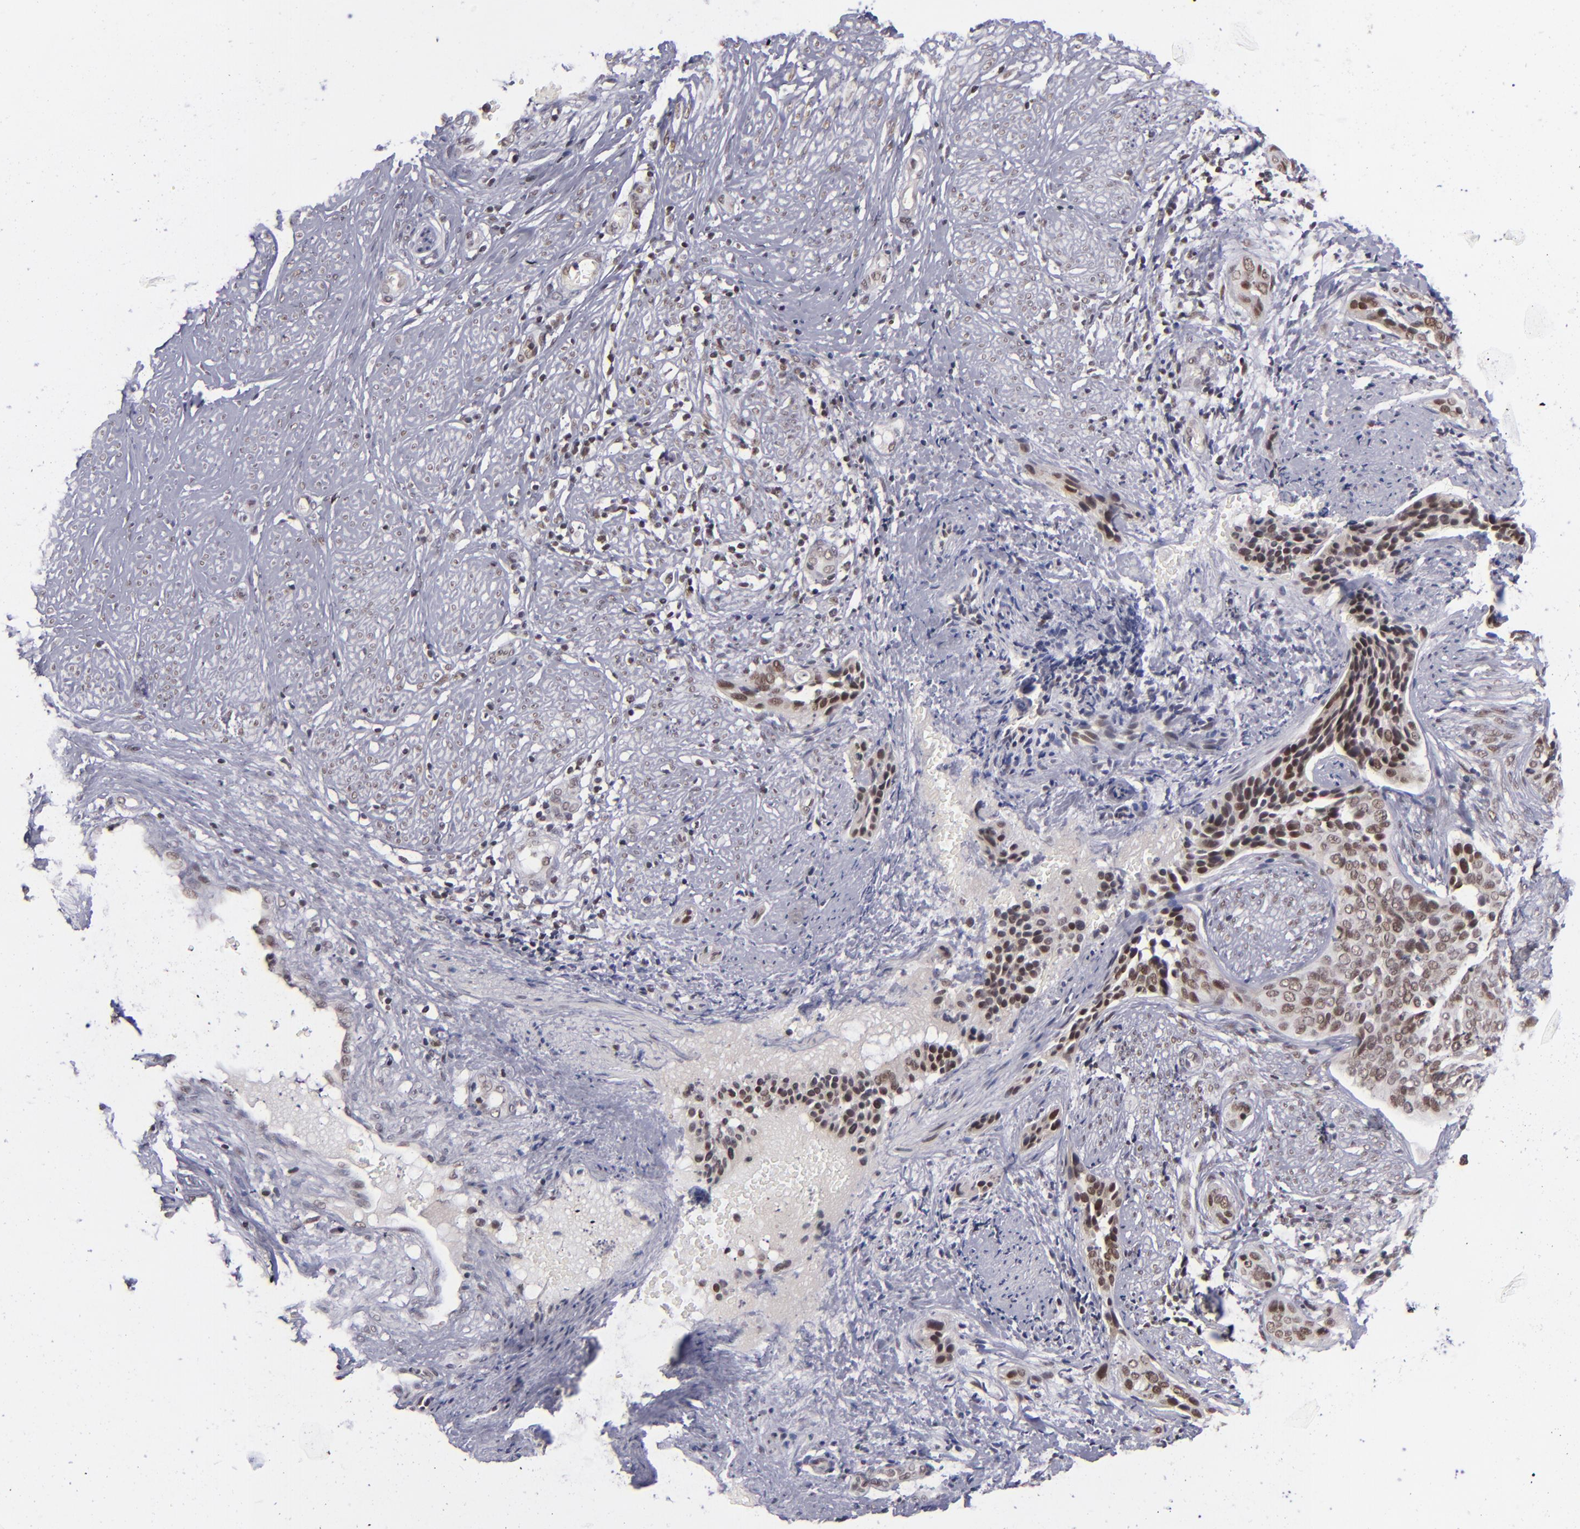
{"staining": {"intensity": "moderate", "quantity": ">75%", "location": "nuclear"}, "tissue": "cervical cancer", "cell_type": "Tumor cells", "image_type": "cancer", "snomed": [{"axis": "morphology", "description": "Squamous cell carcinoma, NOS"}, {"axis": "topography", "description": "Cervix"}], "caption": "Squamous cell carcinoma (cervical) stained for a protein shows moderate nuclear positivity in tumor cells.", "gene": "MLLT3", "patient": {"sex": "female", "age": 31}}